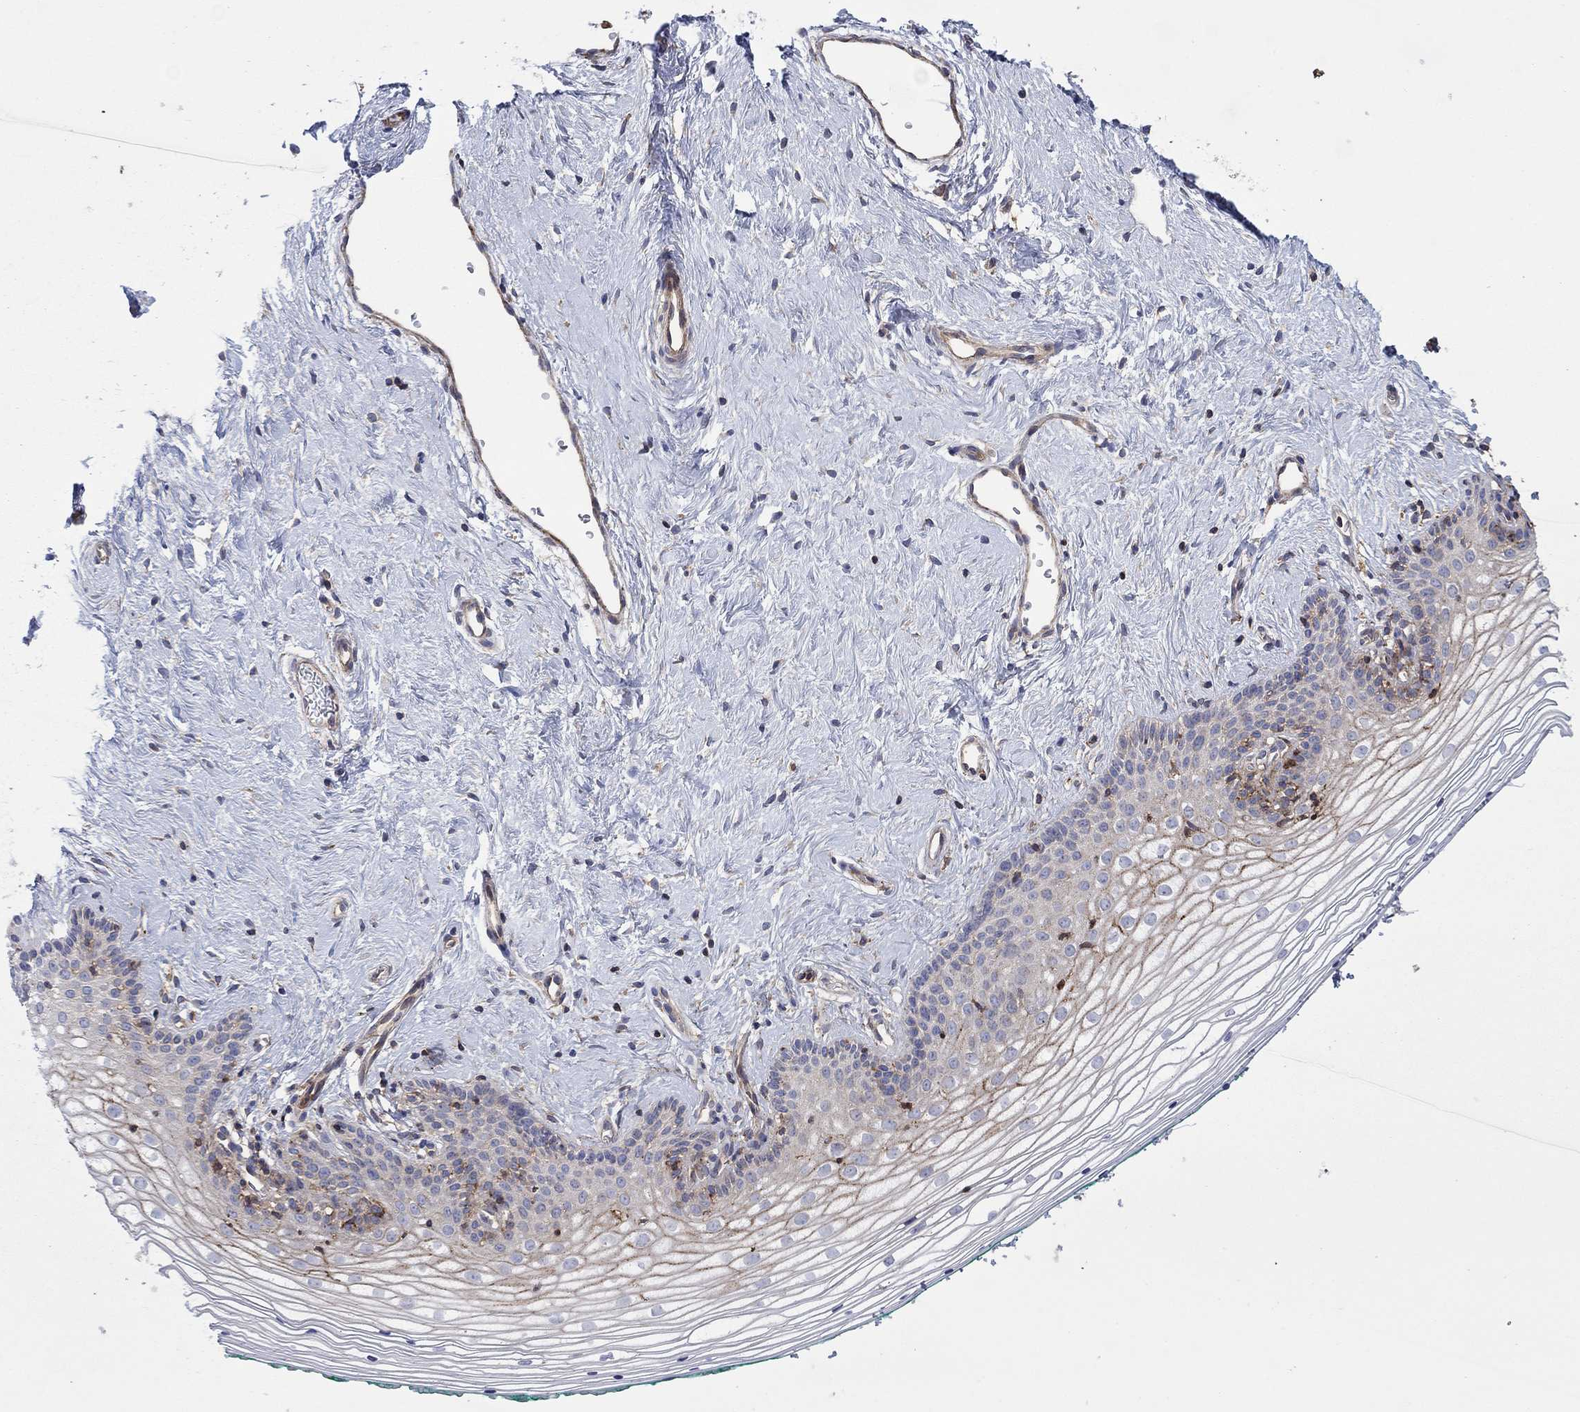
{"staining": {"intensity": "moderate", "quantity": "<25%", "location": "cytoplasmic/membranous"}, "tissue": "vagina", "cell_type": "Squamous epithelial cells", "image_type": "normal", "snomed": [{"axis": "morphology", "description": "Normal tissue, NOS"}, {"axis": "topography", "description": "Vagina"}], "caption": "Immunohistochemical staining of normal human vagina exhibits <25% levels of moderate cytoplasmic/membranous protein expression in approximately <25% of squamous epithelial cells. (Stains: DAB in brown, nuclei in blue, Microscopy: brightfield microscopy at high magnification).", "gene": "PAG1", "patient": {"sex": "female", "age": 36}}